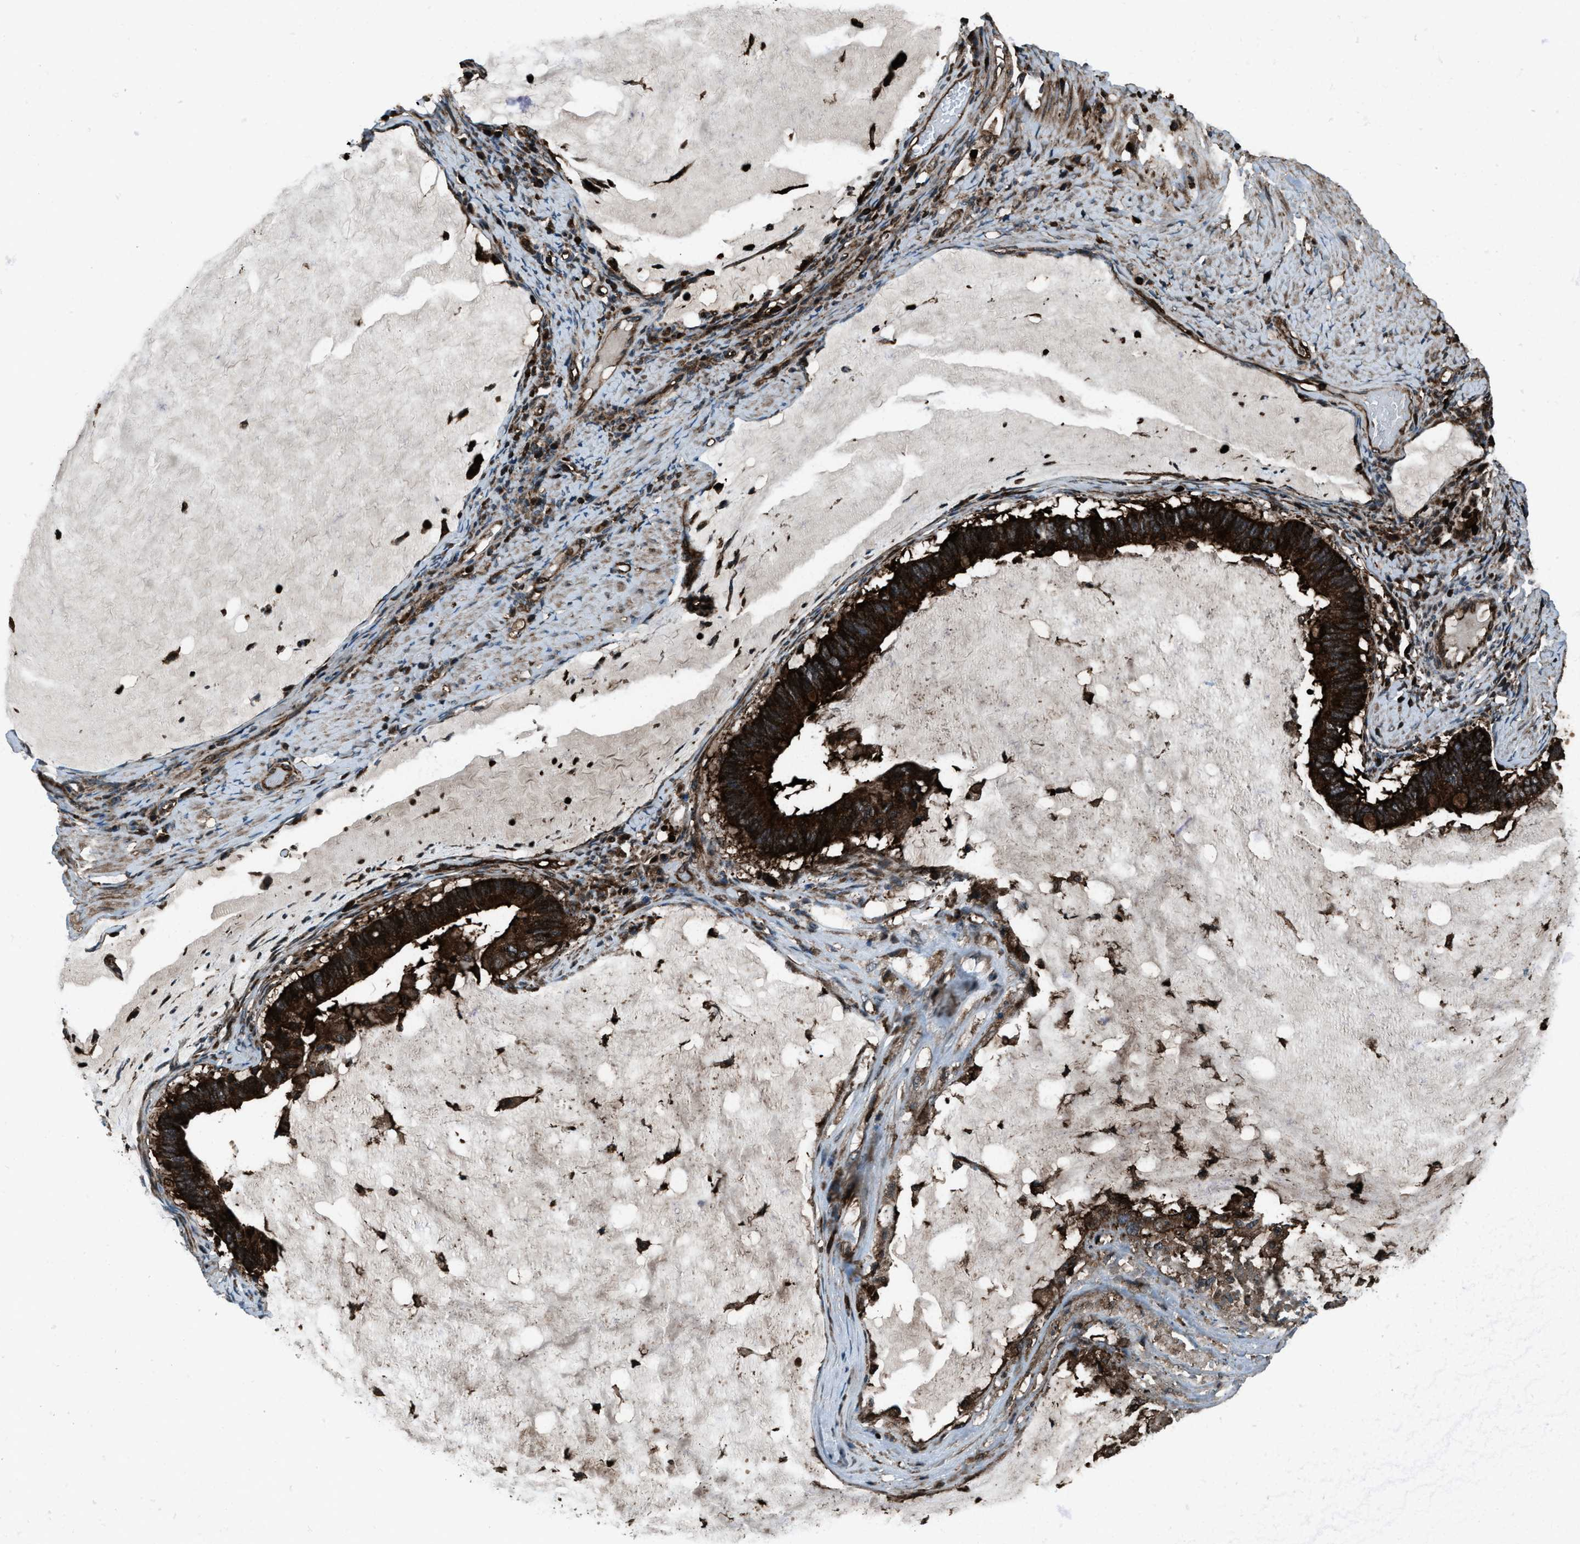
{"staining": {"intensity": "strong", "quantity": ">75%", "location": "cytoplasmic/membranous,nuclear"}, "tissue": "ovarian cancer", "cell_type": "Tumor cells", "image_type": "cancer", "snomed": [{"axis": "morphology", "description": "Cystadenocarcinoma, mucinous, NOS"}, {"axis": "topography", "description": "Ovary"}], "caption": "High-power microscopy captured an IHC image of ovarian mucinous cystadenocarcinoma, revealing strong cytoplasmic/membranous and nuclear positivity in approximately >75% of tumor cells.", "gene": "SNX30", "patient": {"sex": "female", "age": 61}}